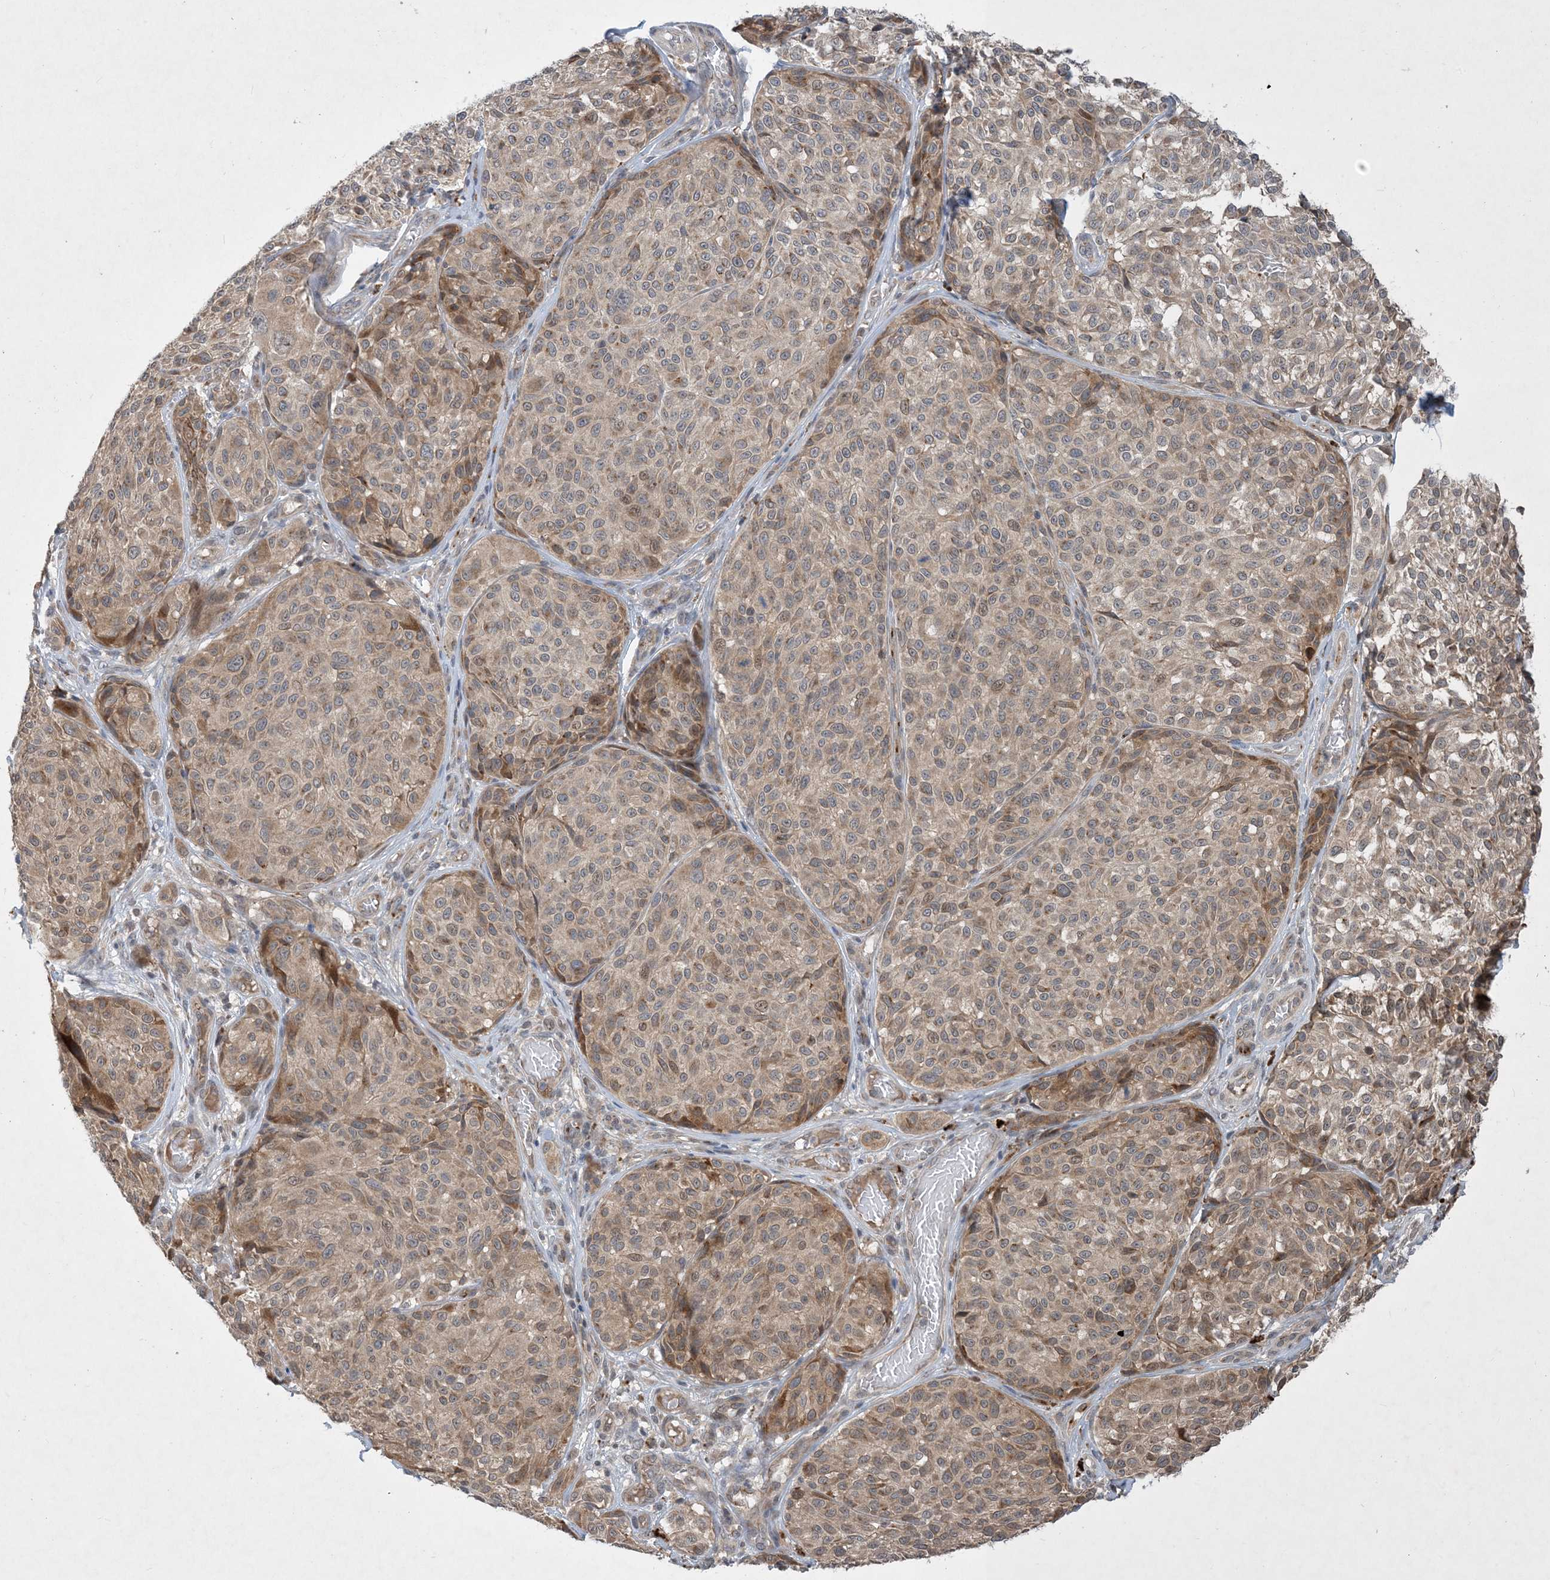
{"staining": {"intensity": "weak", "quantity": ">75%", "location": "cytoplasmic/membranous"}, "tissue": "melanoma", "cell_type": "Tumor cells", "image_type": "cancer", "snomed": [{"axis": "morphology", "description": "Malignant melanoma, NOS"}, {"axis": "topography", "description": "Skin"}], "caption": "Melanoma stained for a protein reveals weak cytoplasmic/membranous positivity in tumor cells. (DAB (3,3'-diaminobenzidine) IHC with brightfield microscopy, high magnification).", "gene": "TINAG", "patient": {"sex": "male", "age": 83}}